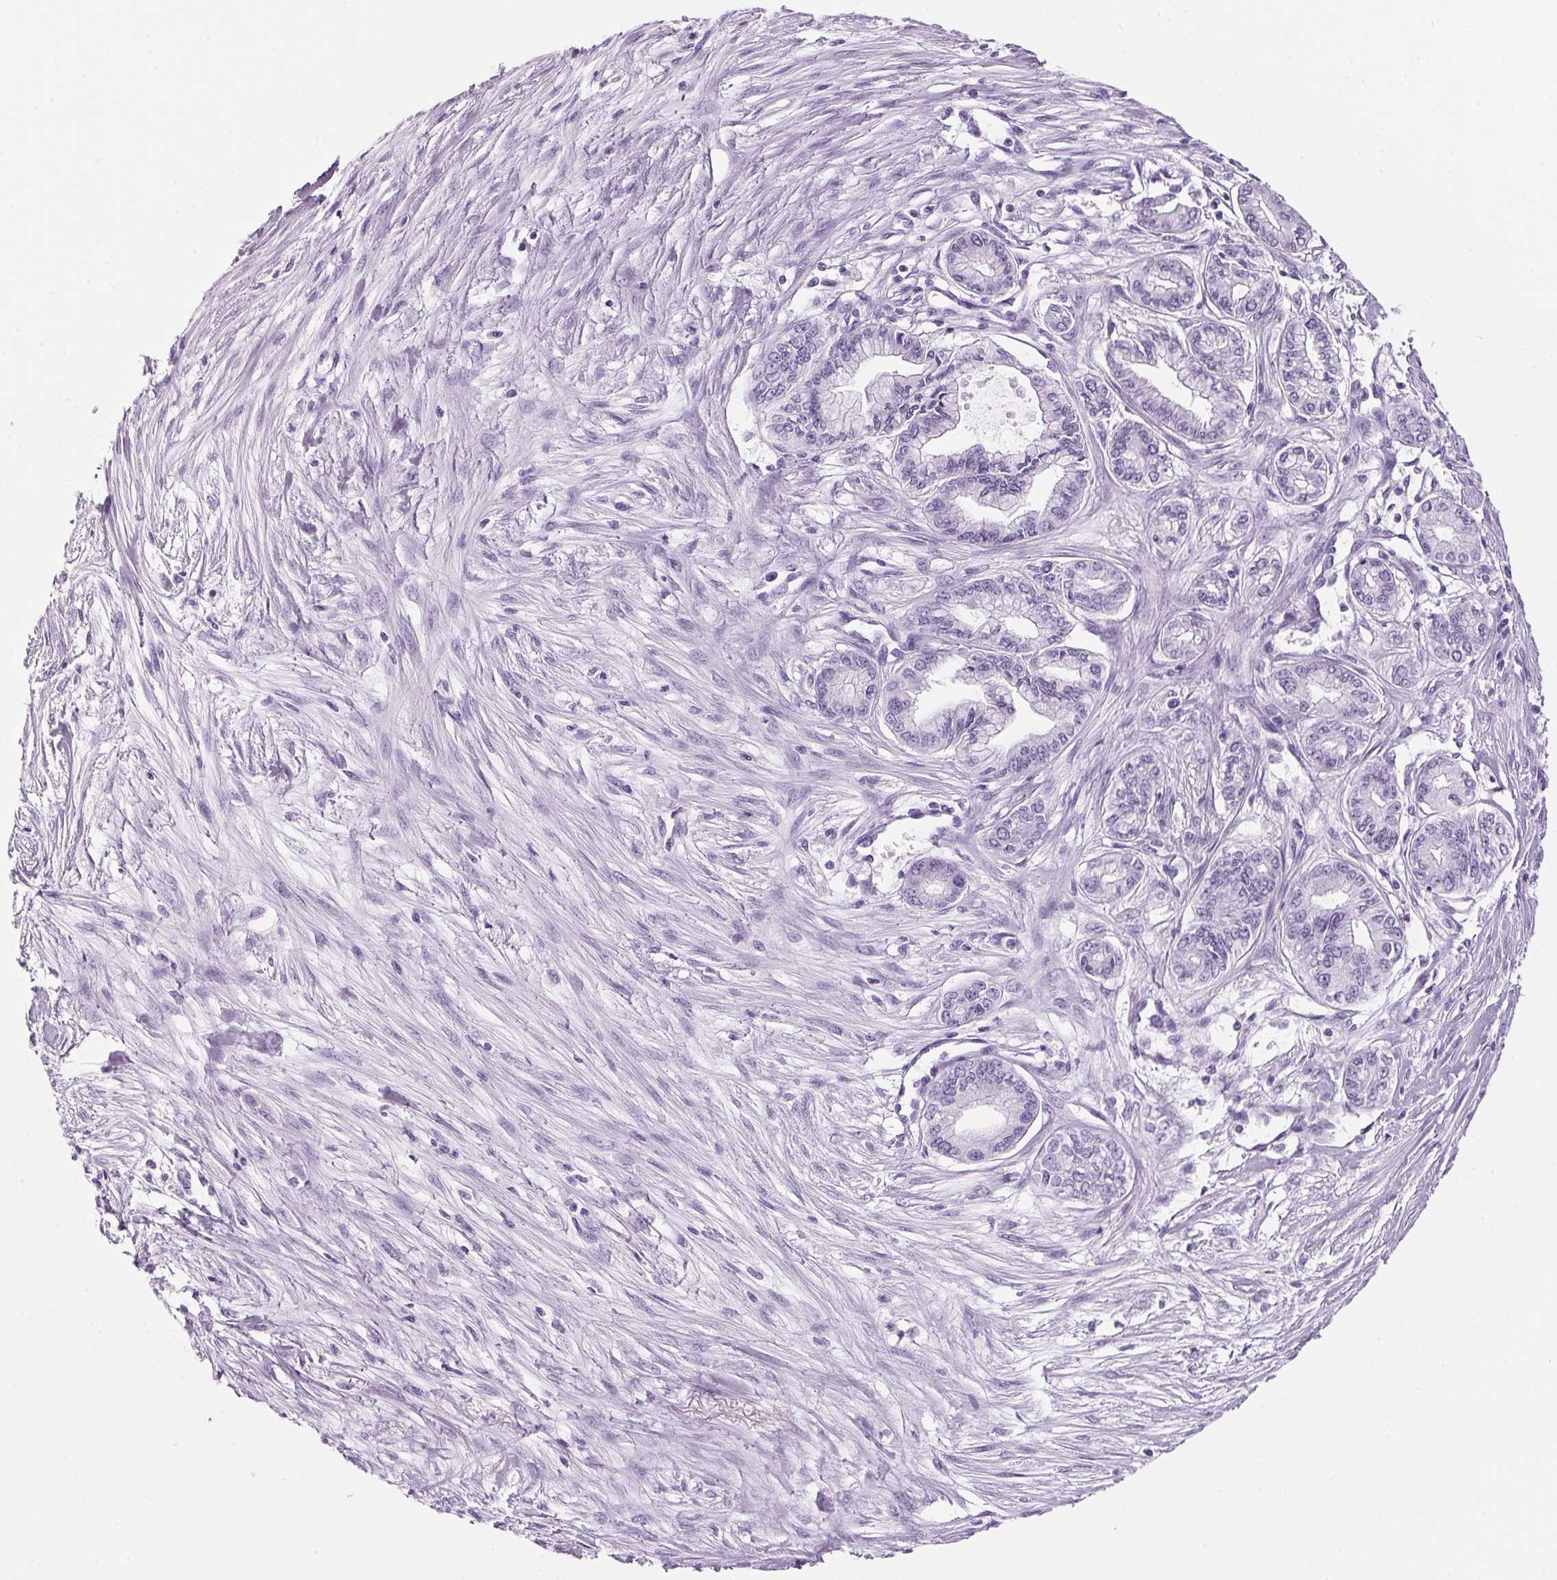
{"staining": {"intensity": "negative", "quantity": "none", "location": "none"}, "tissue": "pancreatic cancer", "cell_type": "Tumor cells", "image_type": "cancer", "snomed": [{"axis": "morphology", "description": "Adenocarcinoma, NOS"}, {"axis": "topography", "description": "Pancreas"}], "caption": "Tumor cells show no significant expression in pancreatic cancer (adenocarcinoma).", "gene": "PPP1R1A", "patient": {"sex": "female", "age": 68}}